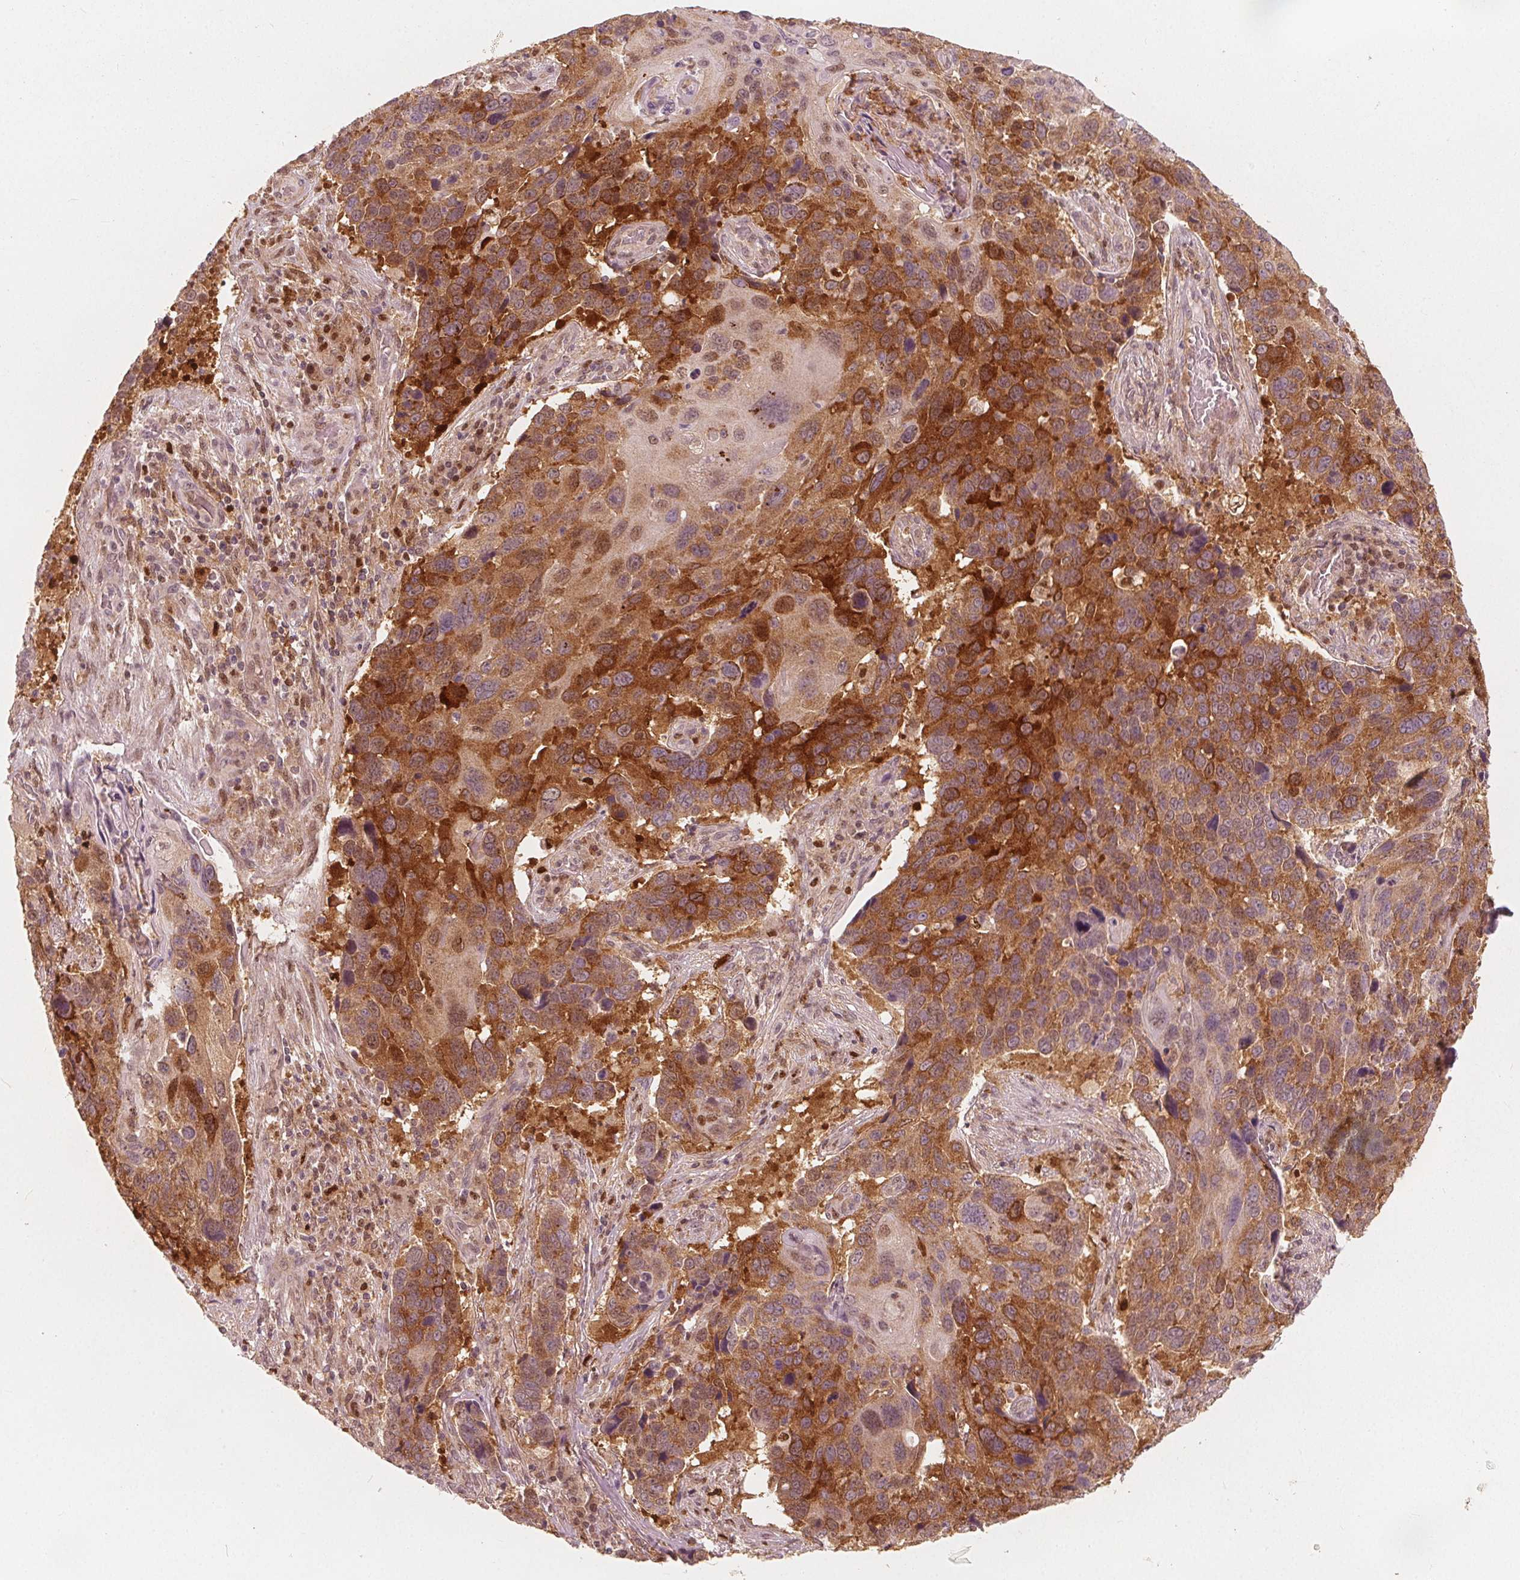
{"staining": {"intensity": "moderate", "quantity": ">75%", "location": "cytoplasmic/membranous,nuclear"}, "tissue": "lung cancer", "cell_type": "Tumor cells", "image_type": "cancer", "snomed": [{"axis": "morphology", "description": "Squamous cell carcinoma, NOS"}, {"axis": "topography", "description": "Lung"}], "caption": "Lung cancer (squamous cell carcinoma) stained for a protein (brown) displays moderate cytoplasmic/membranous and nuclear positive positivity in about >75% of tumor cells.", "gene": "SQSTM1", "patient": {"sex": "male", "age": 68}}